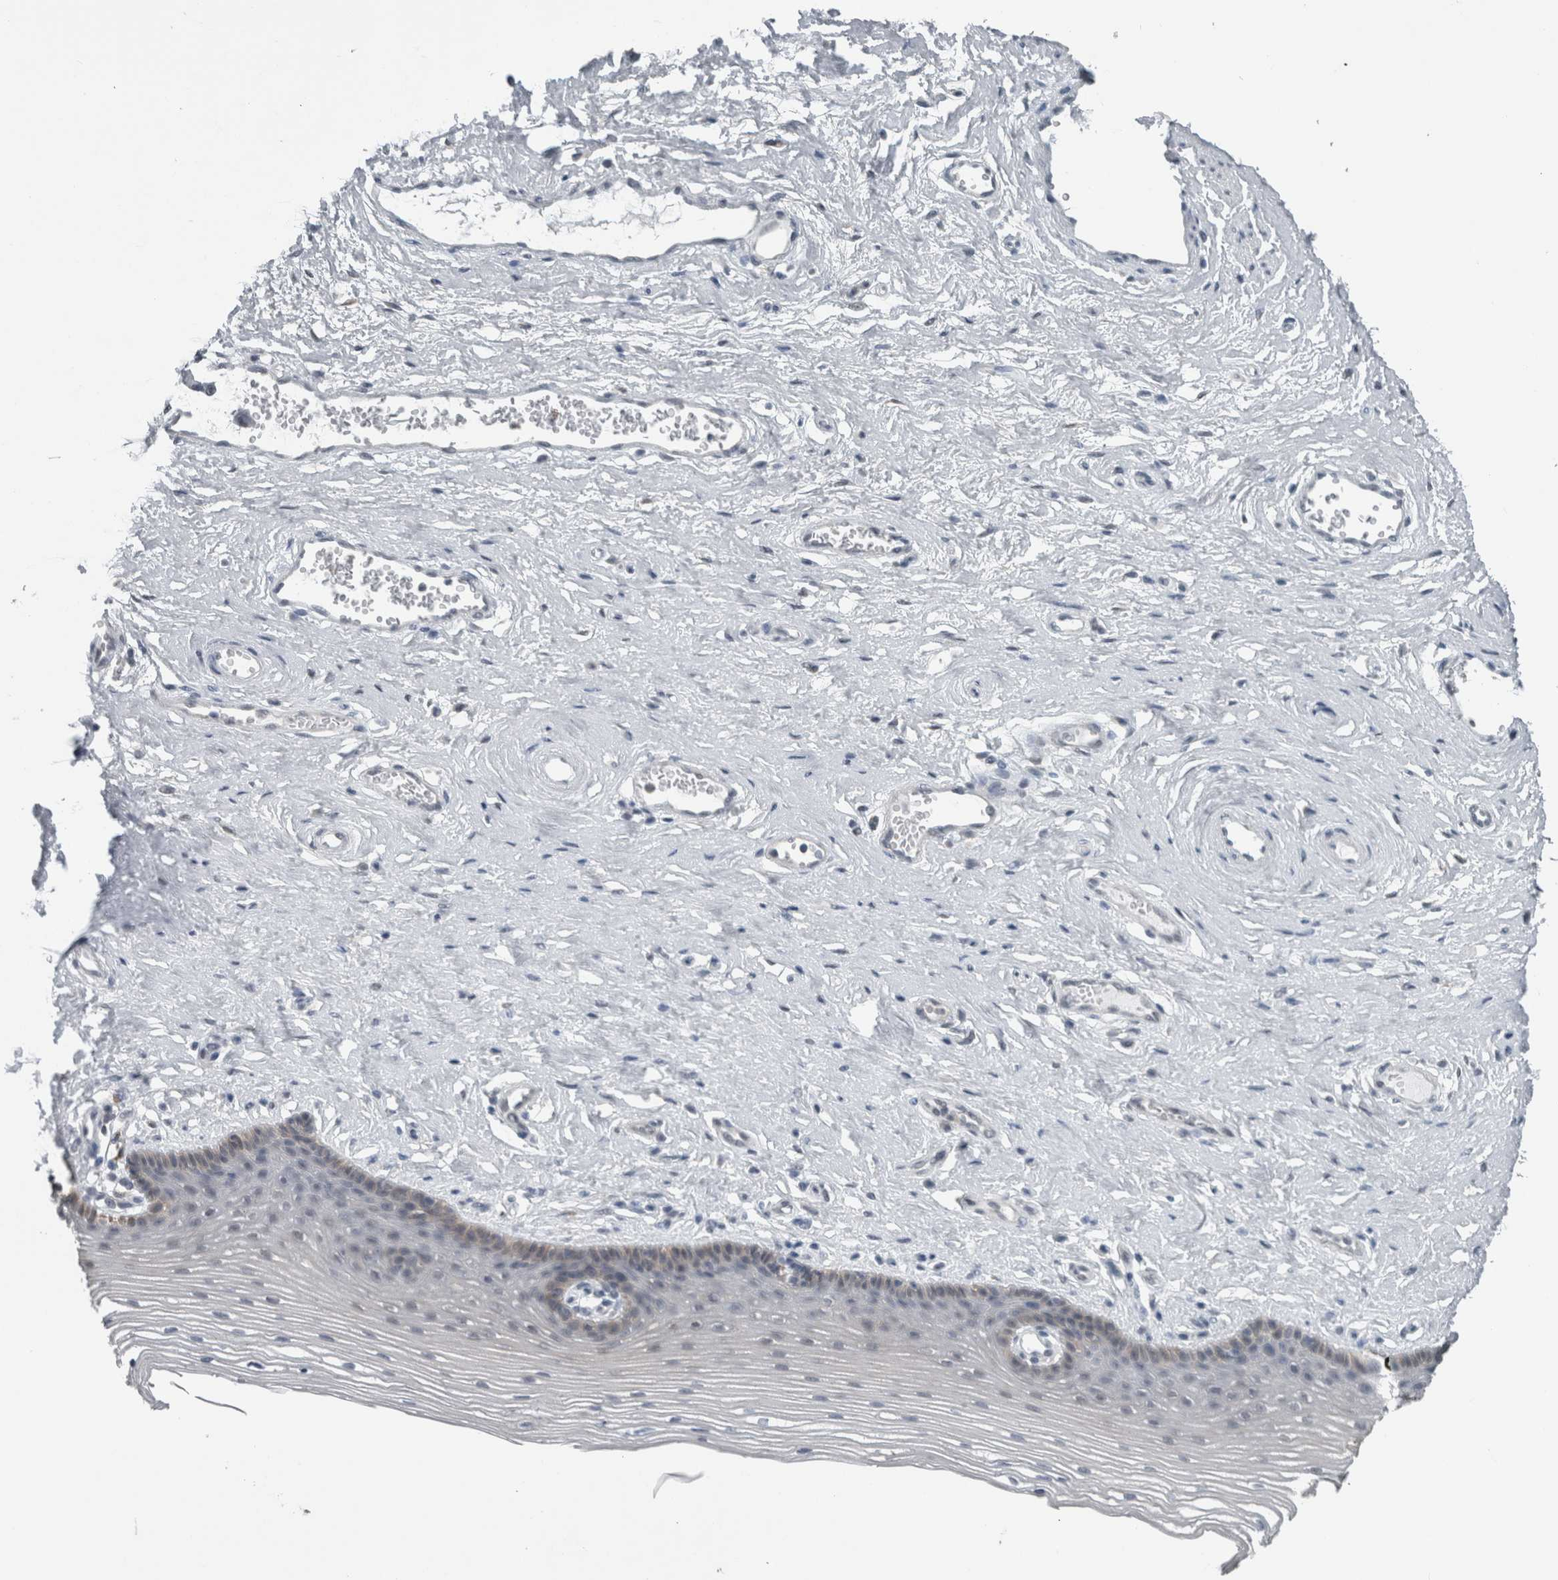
{"staining": {"intensity": "moderate", "quantity": "<25%", "location": "cytoplasmic/membranous"}, "tissue": "vagina", "cell_type": "Squamous epithelial cells", "image_type": "normal", "snomed": [{"axis": "morphology", "description": "Normal tissue, NOS"}, {"axis": "topography", "description": "Vagina"}], "caption": "Vagina stained for a protein demonstrates moderate cytoplasmic/membranous positivity in squamous epithelial cells. The protein of interest is shown in brown color, while the nuclei are stained blue.", "gene": "ACSF2", "patient": {"sex": "female", "age": 46}}